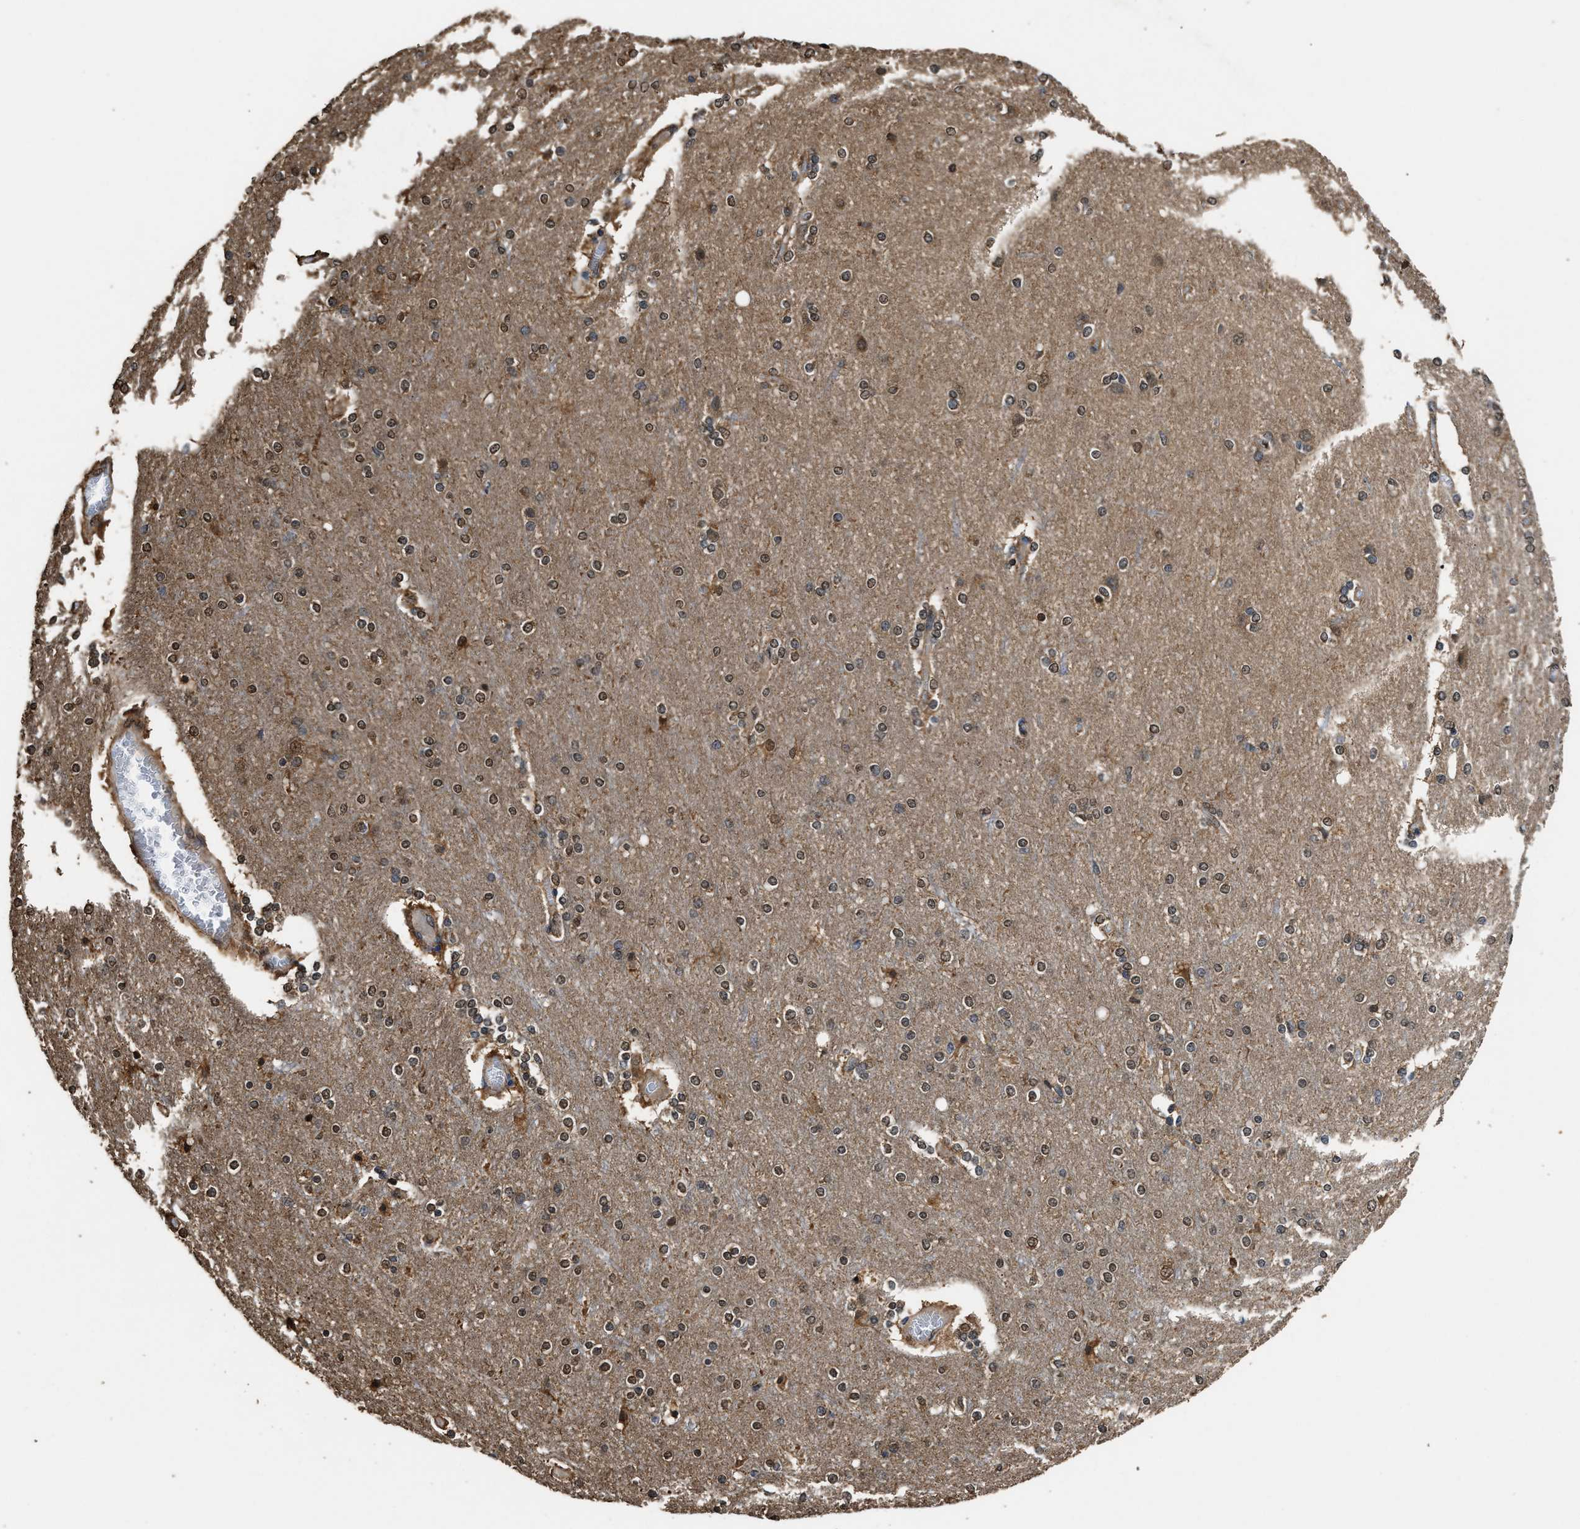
{"staining": {"intensity": "moderate", "quantity": ">75%", "location": "cytoplasmic/membranous"}, "tissue": "cerebral cortex", "cell_type": "Endothelial cells", "image_type": "normal", "snomed": [{"axis": "morphology", "description": "Normal tissue, NOS"}, {"axis": "topography", "description": "Cerebral cortex"}], "caption": "Protein staining by immunohistochemistry exhibits moderate cytoplasmic/membranous positivity in approximately >75% of endothelial cells in unremarkable cerebral cortex.", "gene": "YWHAE", "patient": {"sex": "female", "age": 54}}